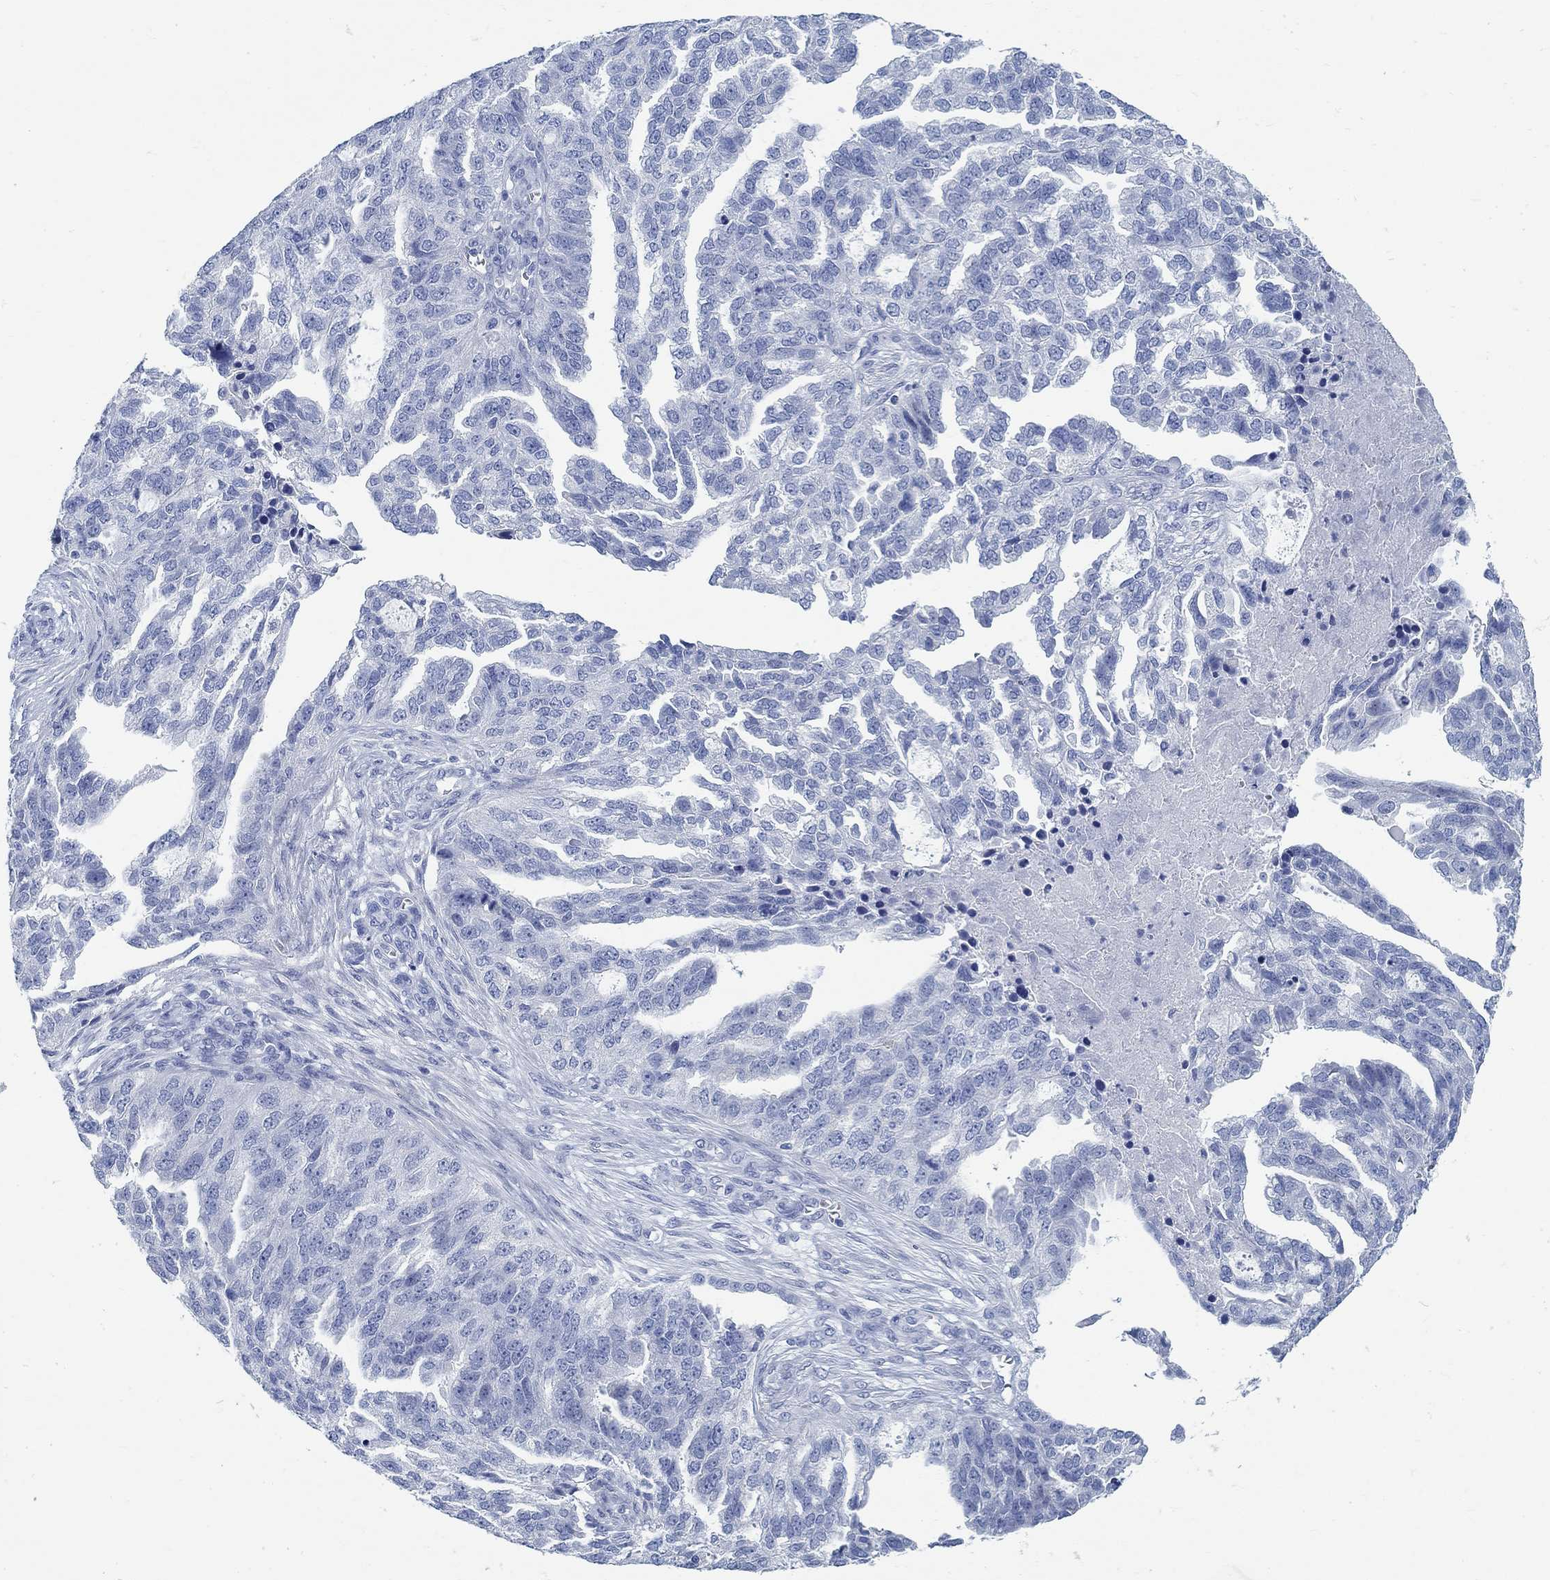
{"staining": {"intensity": "negative", "quantity": "none", "location": "none"}, "tissue": "ovarian cancer", "cell_type": "Tumor cells", "image_type": "cancer", "snomed": [{"axis": "morphology", "description": "Cystadenocarcinoma, serous, NOS"}, {"axis": "topography", "description": "Ovary"}], "caption": "A high-resolution image shows immunohistochemistry staining of ovarian cancer (serous cystadenocarcinoma), which shows no significant positivity in tumor cells.", "gene": "RBM20", "patient": {"sex": "female", "age": 51}}